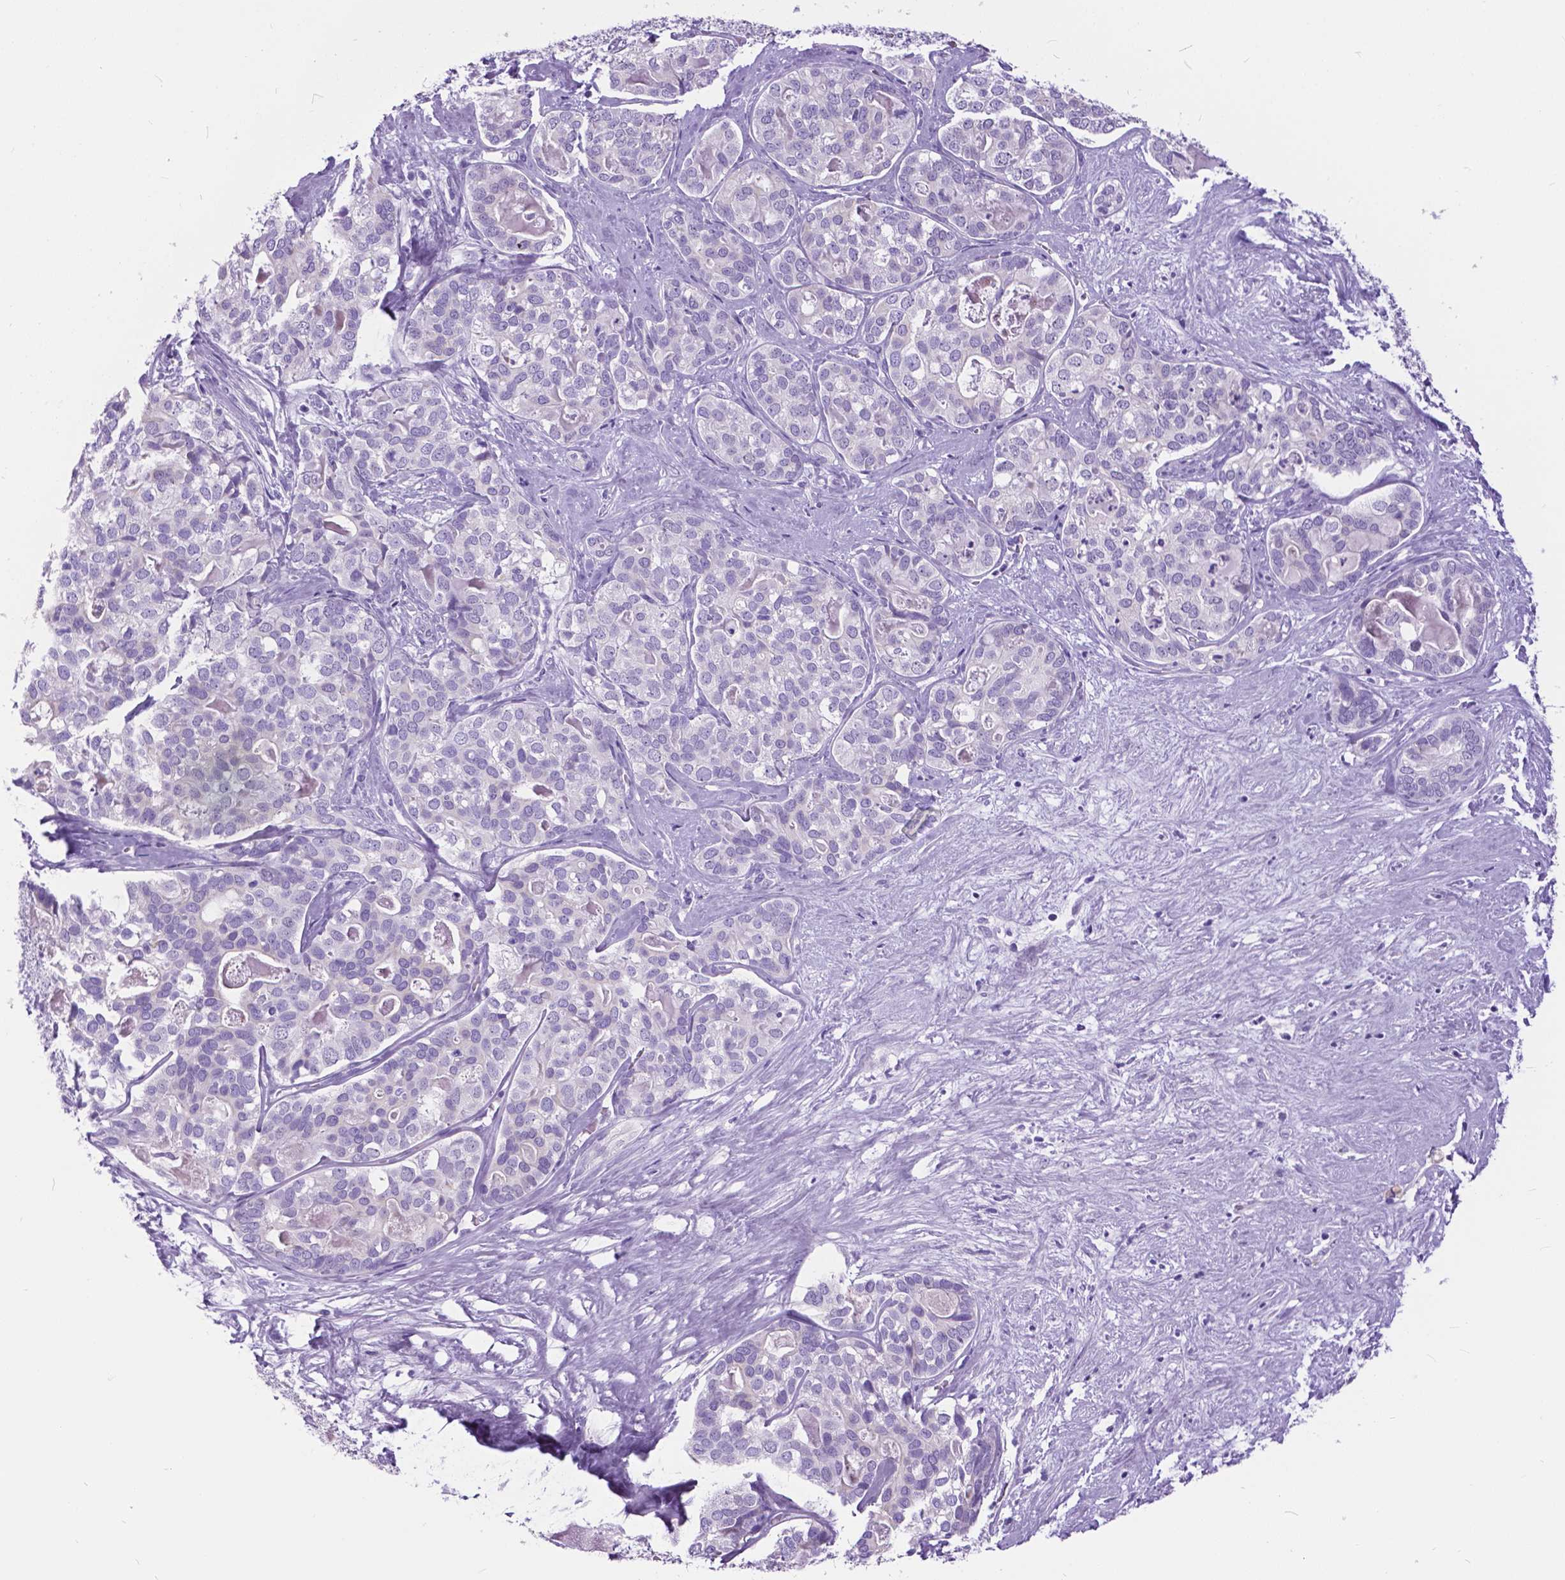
{"staining": {"intensity": "negative", "quantity": "none", "location": "none"}, "tissue": "liver cancer", "cell_type": "Tumor cells", "image_type": "cancer", "snomed": [{"axis": "morphology", "description": "Cholangiocarcinoma"}, {"axis": "topography", "description": "Liver"}], "caption": "This is an IHC image of human liver cancer. There is no expression in tumor cells.", "gene": "BSND", "patient": {"sex": "male", "age": 56}}